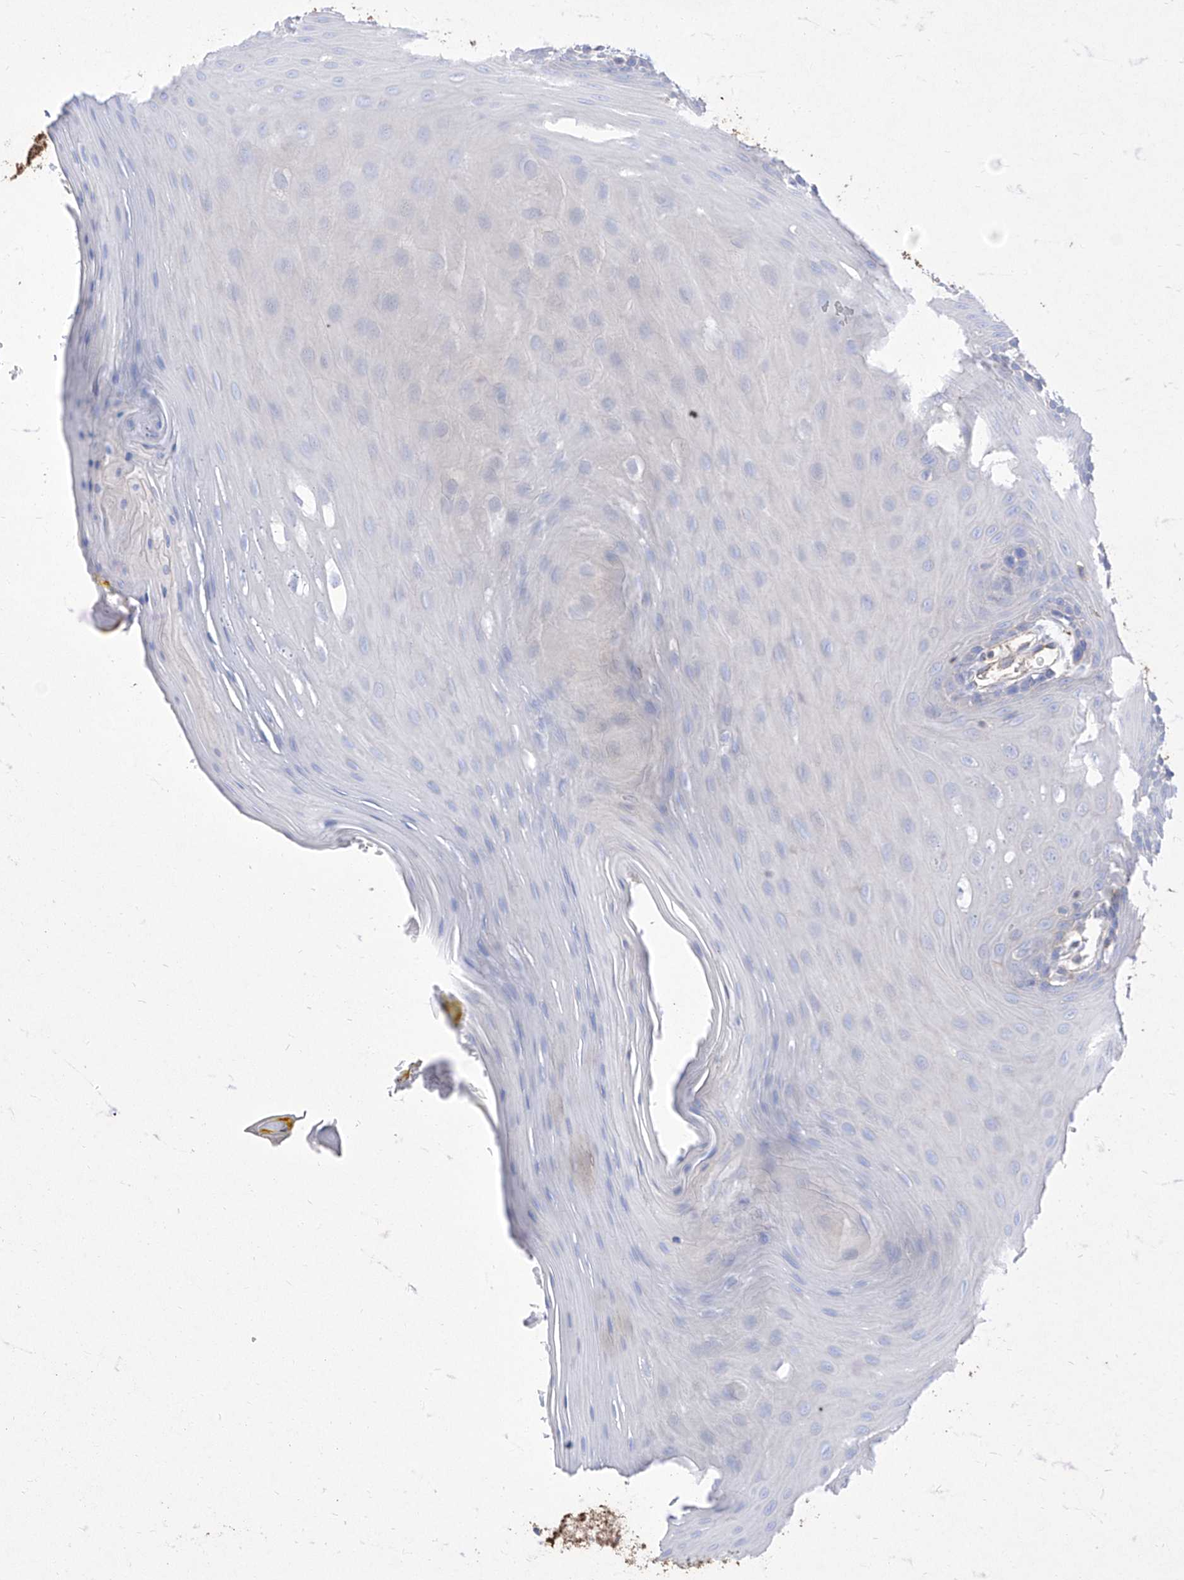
{"staining": {"intensity": "negative", "quantity": "none", "location": "none"}, "tissue": "oral mucosa", "cell_type": "Squamous epithelial cells", "image_type": "normal", "snomed": [{"axis": "morphology", "description": "Normal tissue, NOS"}, {"axis": "morphology", "description": "Squamous cell carcinoma, NOS"}, {"axis": "topography", "description": "Skeletal muscle"}, {"axis": "topography", "description": "Oral tissue"}, {"axis": "topography", "description": "Salivary gland"}, {"axis": "topography", "description": "Head-Neck"}], "caption": "Squamous epithelial cells show no significant protein expression in unremarkable oral mucosa.", "gene": "C1orf74", "patient": {"sex": "male", "age": 54}}